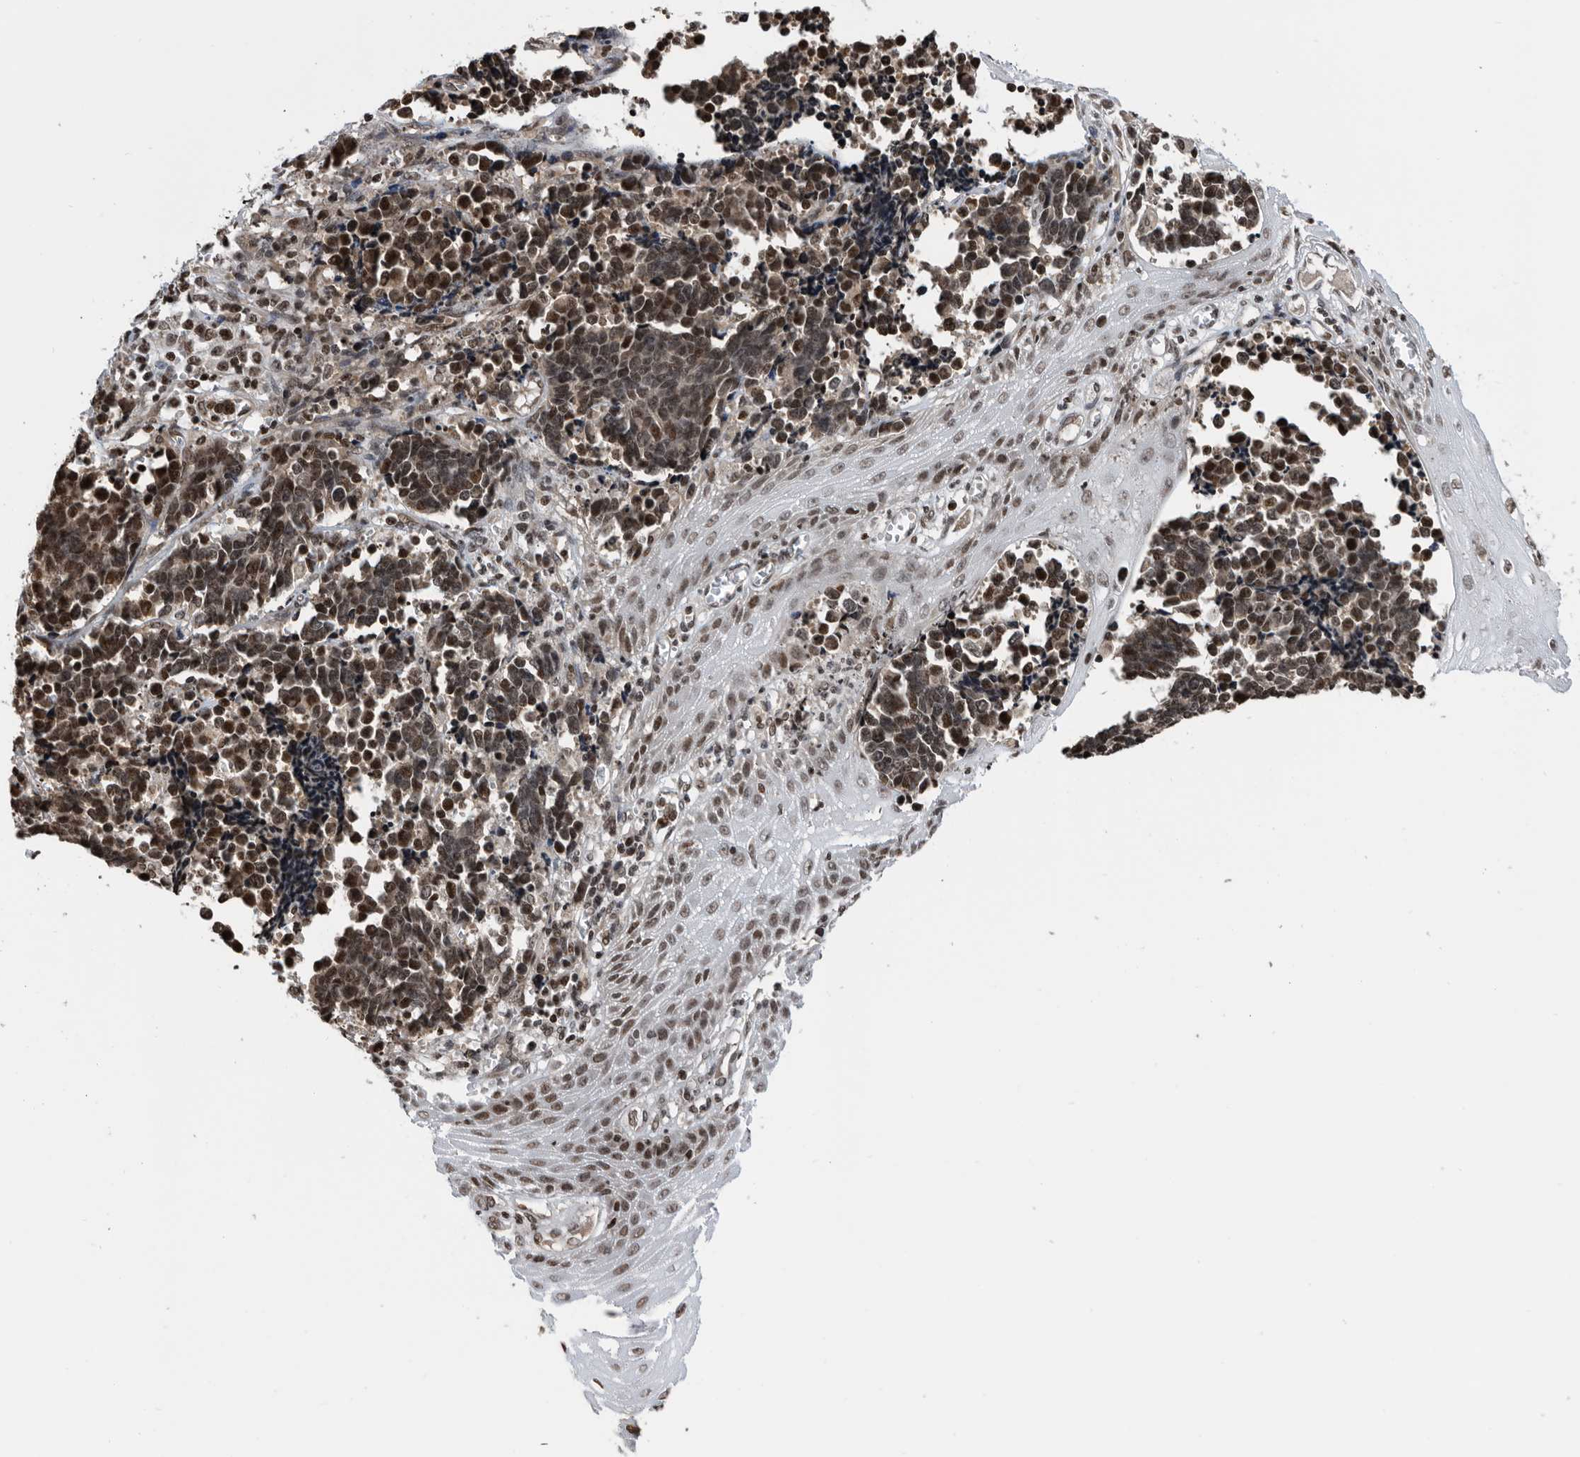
{"staining": {"intensity": "moderate", "quantity": ">75%", "location": "nuclear"}, "tissue": "cervical cancer", "cell_type": "Tumor cells", "image_type": "cancer", "snomed": [{"axis": "morphology", "description": "Normal tissue, NOS"}, {"axis": "morphology", "description": "Squamous cell carcinoma, NOS"}, {"axis": "topography", "description": "Cervix"}], "caption": "This image demonstrates immunohistochemistry (IHC) staining of human cervical squamous cell carcinoma, with medium moderate nuclear positivity in approximately >75% of tumor cells.", "gene": "SNRNP48", "patient": {"sex": "female", "age": 35}}